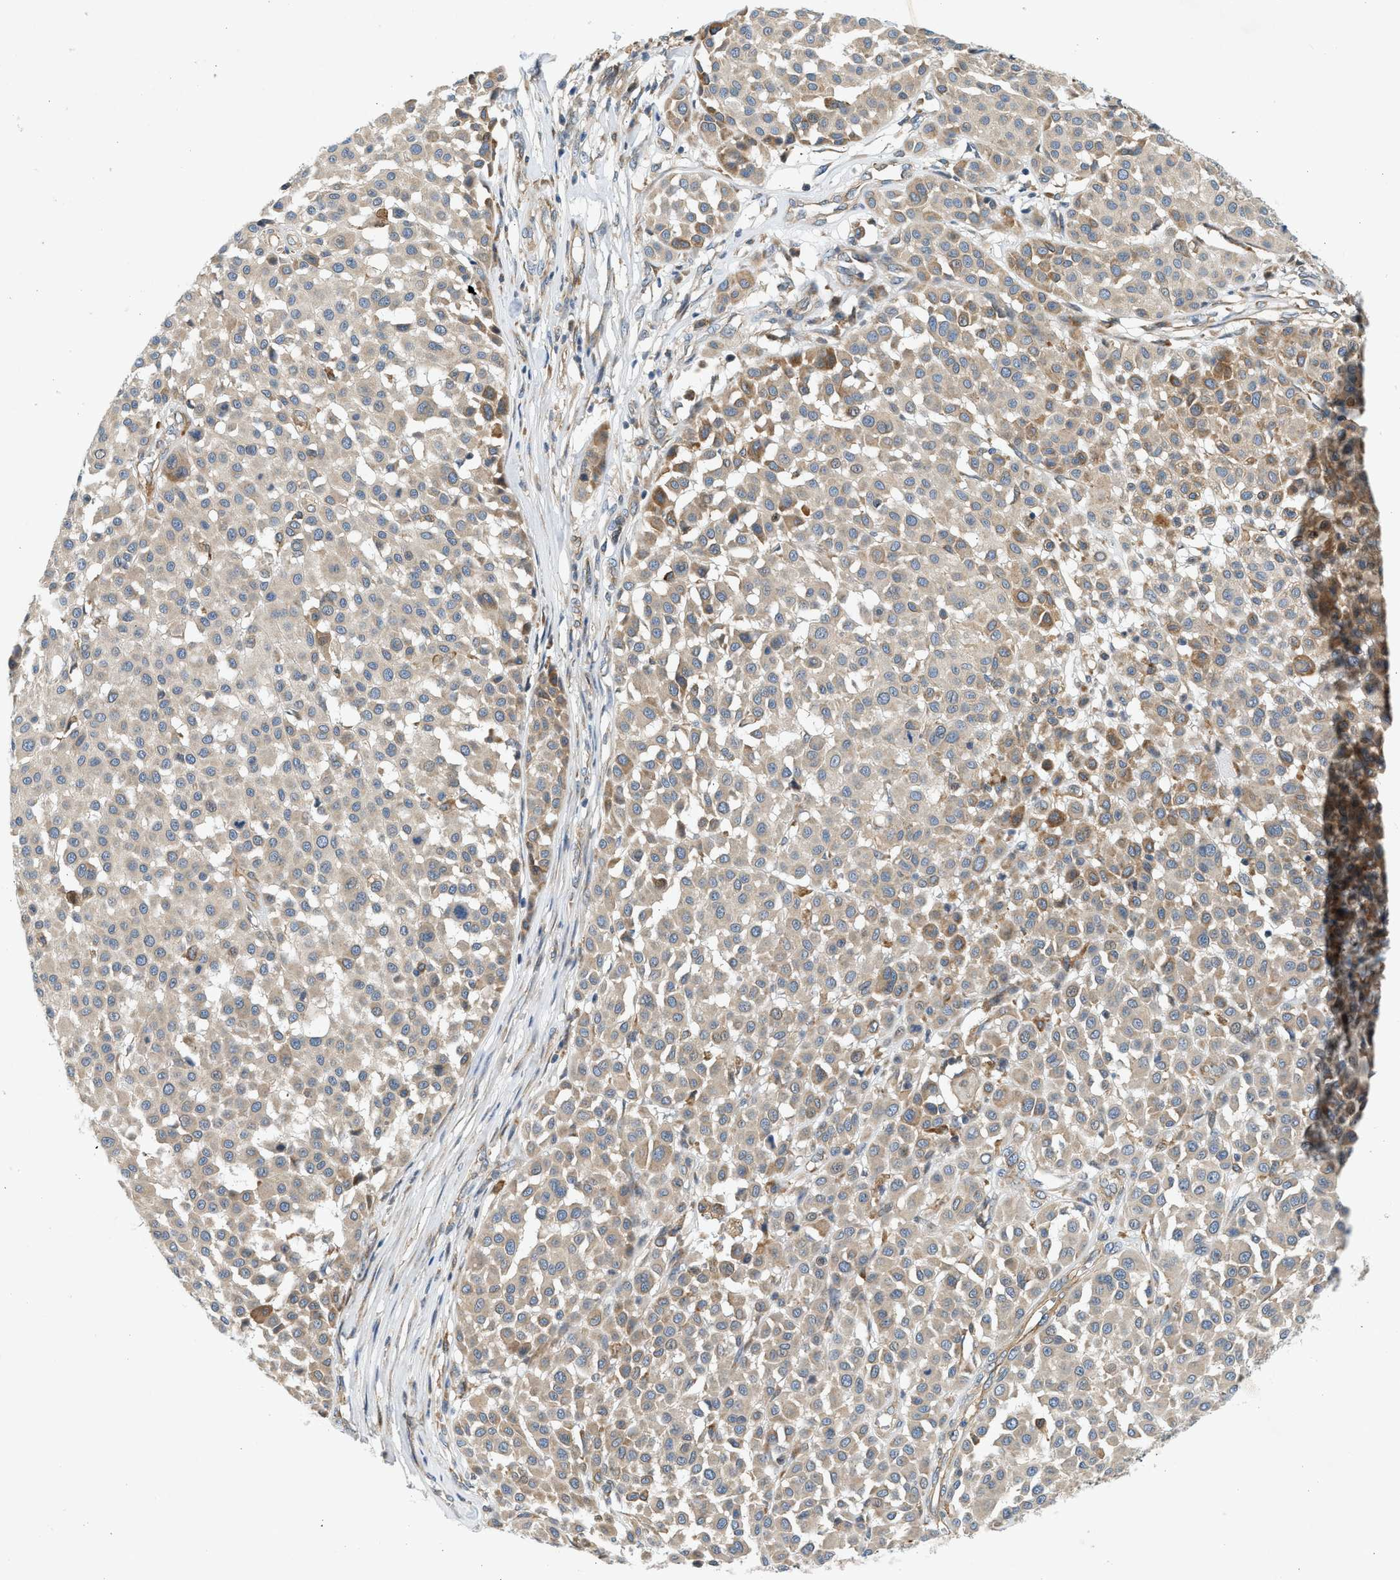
{"staining": {"intensity": "weak", "quantity": ">75%", "location": "cytoplasmic/membranous"}, "tissue": "melanoma", "cell_type": "Tumor cells", "image_type": "cancer", "snomed": [{"axis": "morphology", "description": "Malignant melanoma, Metastatic site"}, {"axis": "topography", "description": "Soft tissue"}], "caption": "There is low levels of weak cytoplasmic/membranous staining in tumor cells of melanoma, as demonstrated by immunohistochemical staining (brown color).", "gene": "KDELR2", "patient": {"sex": "male", "age": 41}}